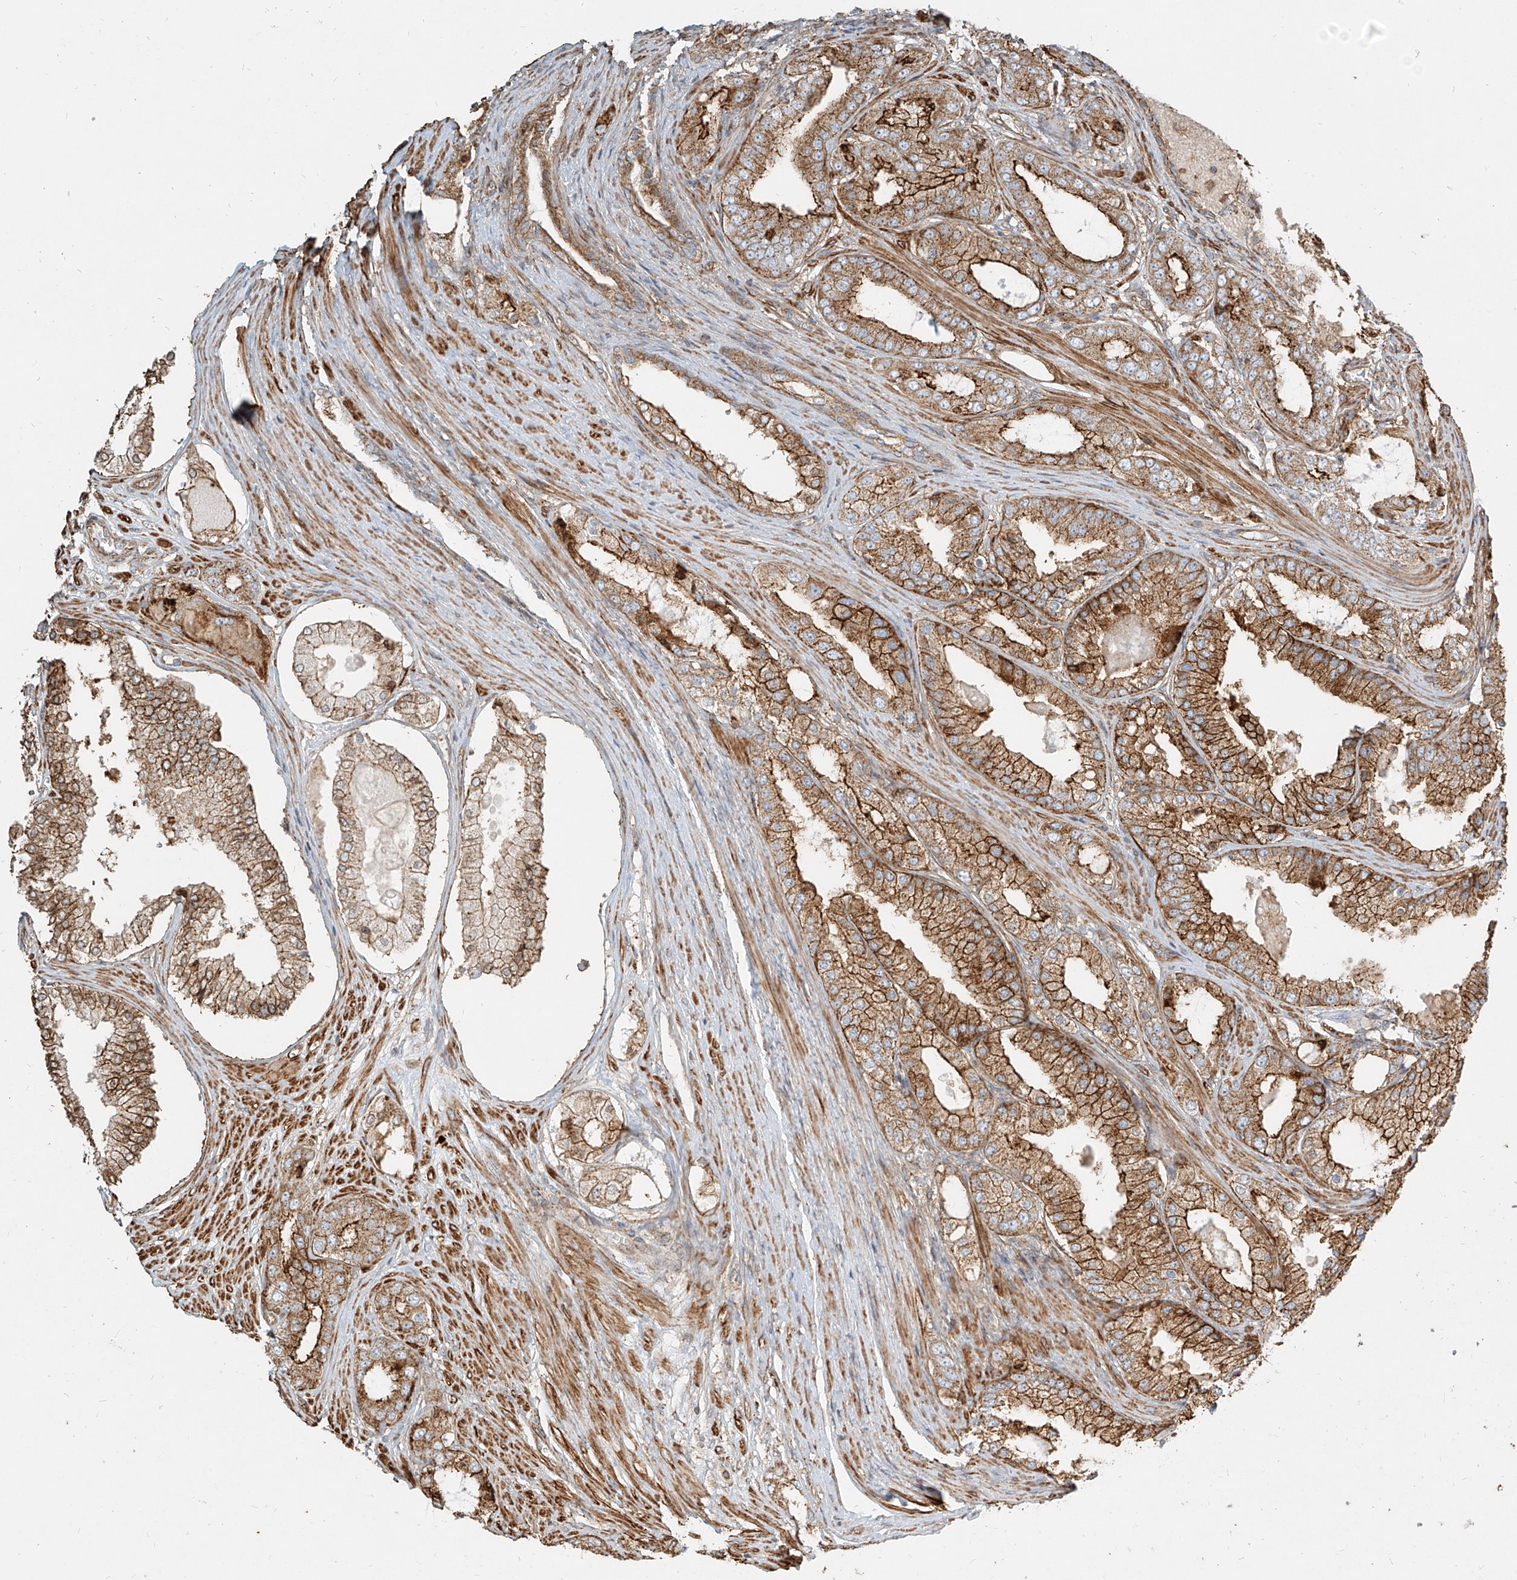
{"staining": {"intensity": "moderate", "quantity": ">75%", "location": "cytoplasmic/membranous"}, "tissue": "prostate cancer", "cell_type": "Tumor cells", "image_type": "cancer", "snomed": [{"axis": "morphology", "description": "Adenocarcinoma, High grade"}, {"axis": "topography", "description": "Prostate"}], "caption": "Immunohistochemical staining of prostate adenocarcinoma (high-grade) shows medium levels of moderate cytoplasmic/membranous protein positivity in approximately >75% of tumor cells.", "gene": "MTX2", "patient": {"sex": "male", "age": 60}}